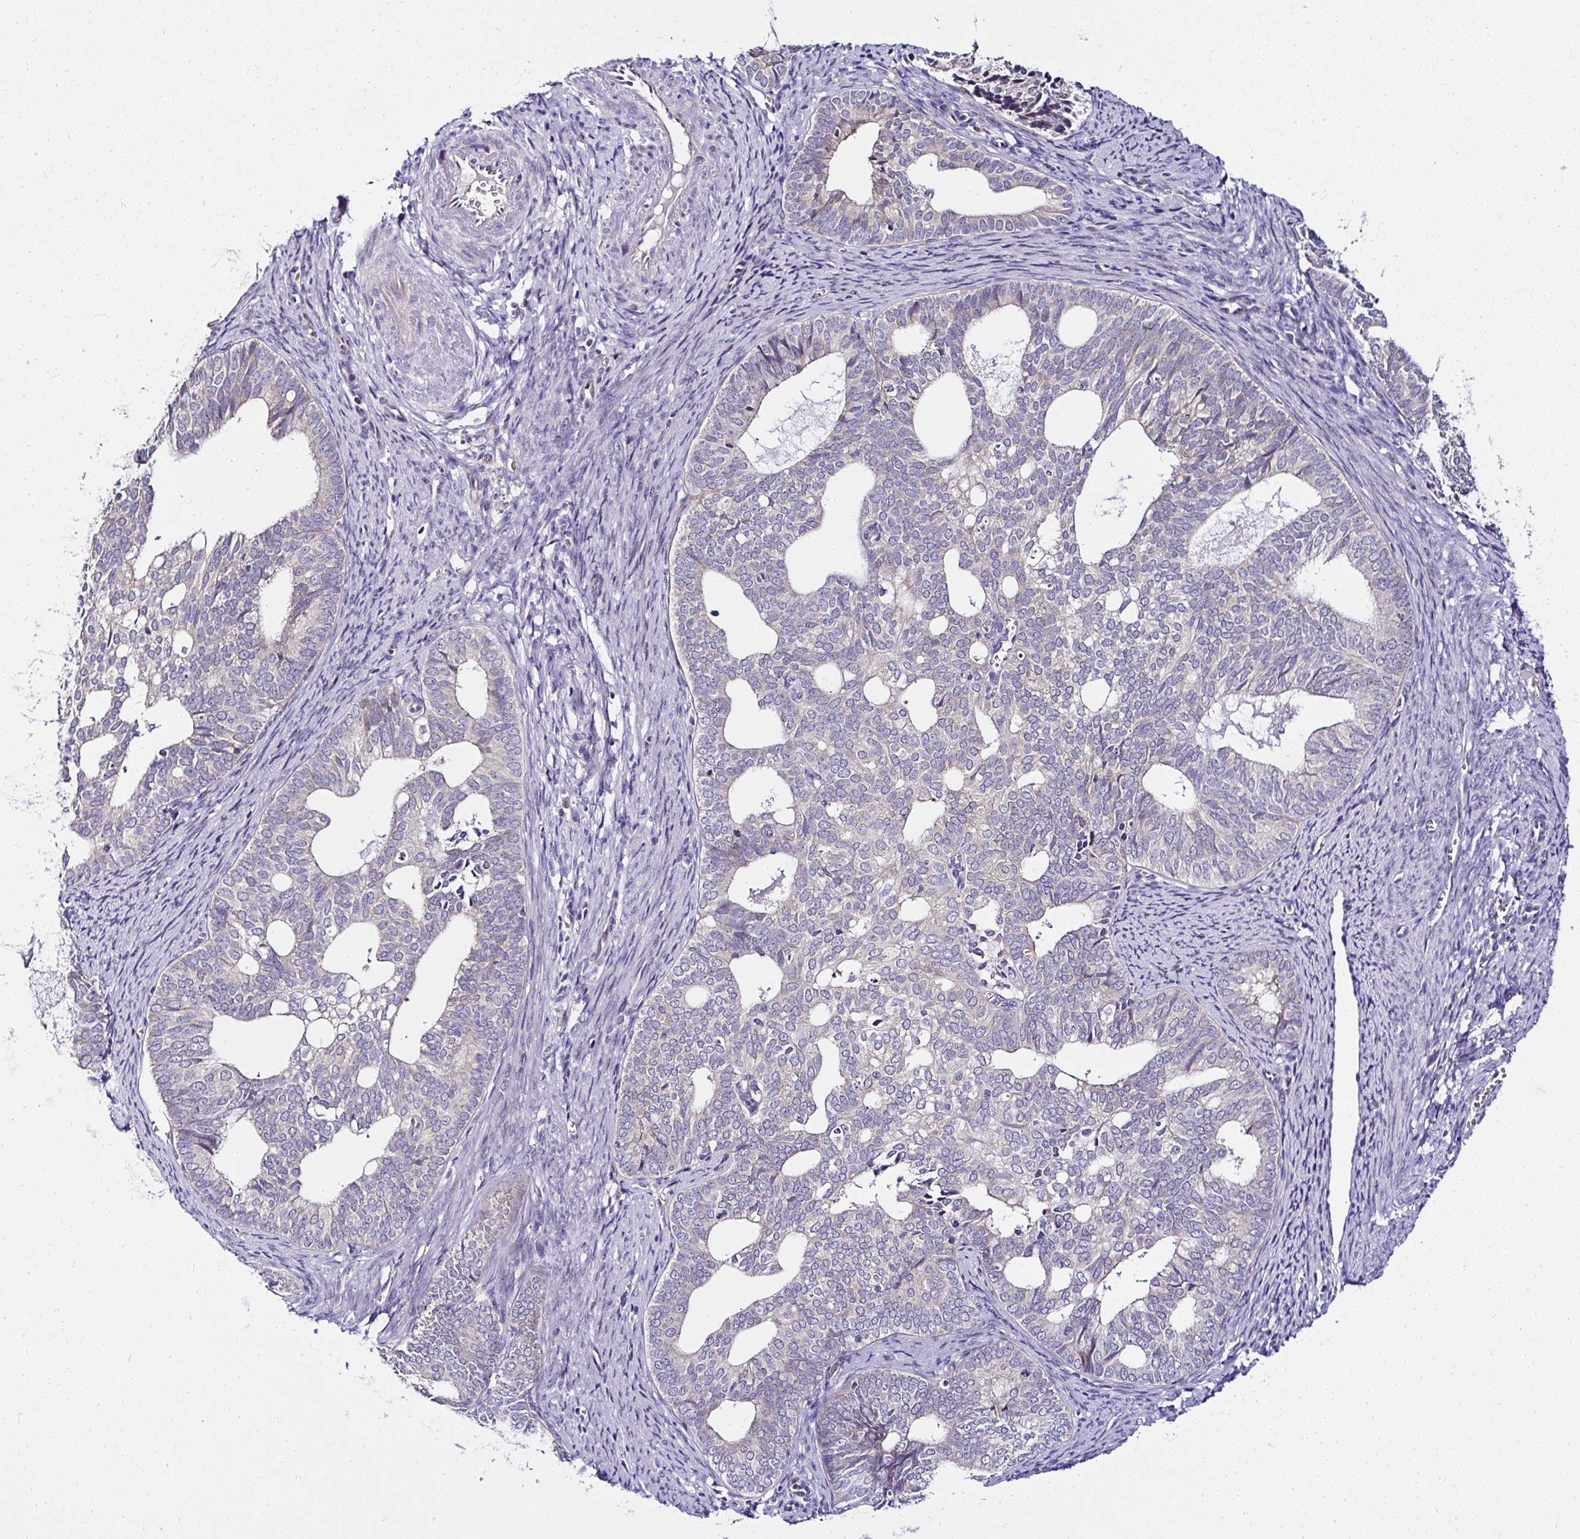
{"staining": {"intensity": "negative", "quantity": "none", "location": "none"}, "tissue": "endometrial cancer", "cell_type": "Tumor cells", "image_type": "cancer", "snomed": [{"axis": "morphology", "description": "Adenocarcinoma, NOS"}, {"axis": "topography", "description": "Endometrium"}], "caption": "Image shows no protein staining in tumor cells of endometrial cancer tissue.", "gene": "DEPDC5", "patient": {"sex": "female", "age": 75}}